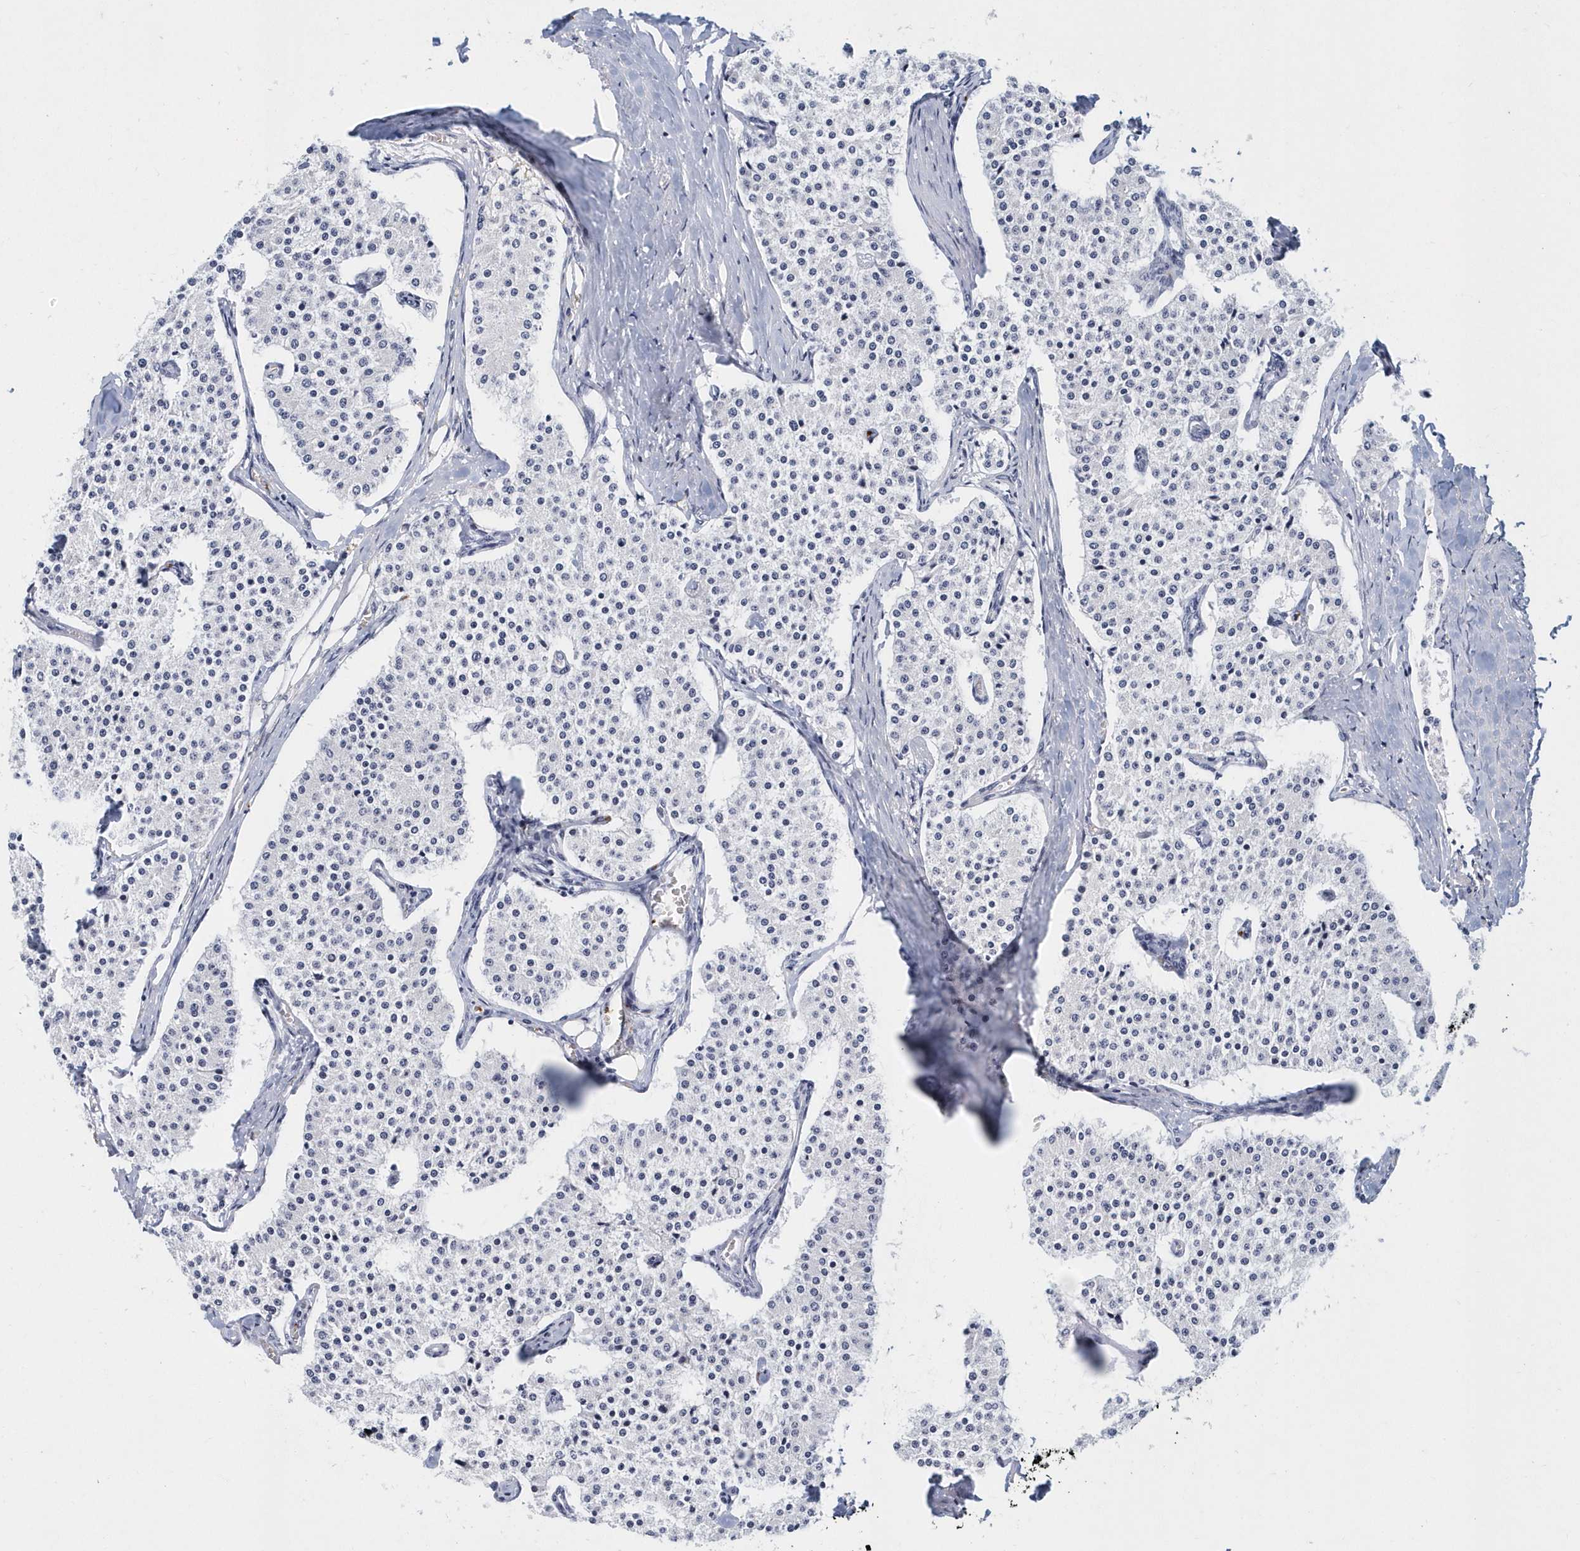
{"staining": {"intensity": "negative", "quantity": "none", "location": "none"}, "tissue": "carcinoid", "cell_type": "Tumor cells", "image_type": "cancer", "snomed": [{"axis": "morphology", "description": "Carcinoid, malignant, NOS"}, {"axis": "topography", "description": "Colon"}], "caption": "Protein analysis of carcinoid shows no significant positivity in tumor cells.", "gene": "ITGA2B", "patient": {"sex": "female", "age": 52}}